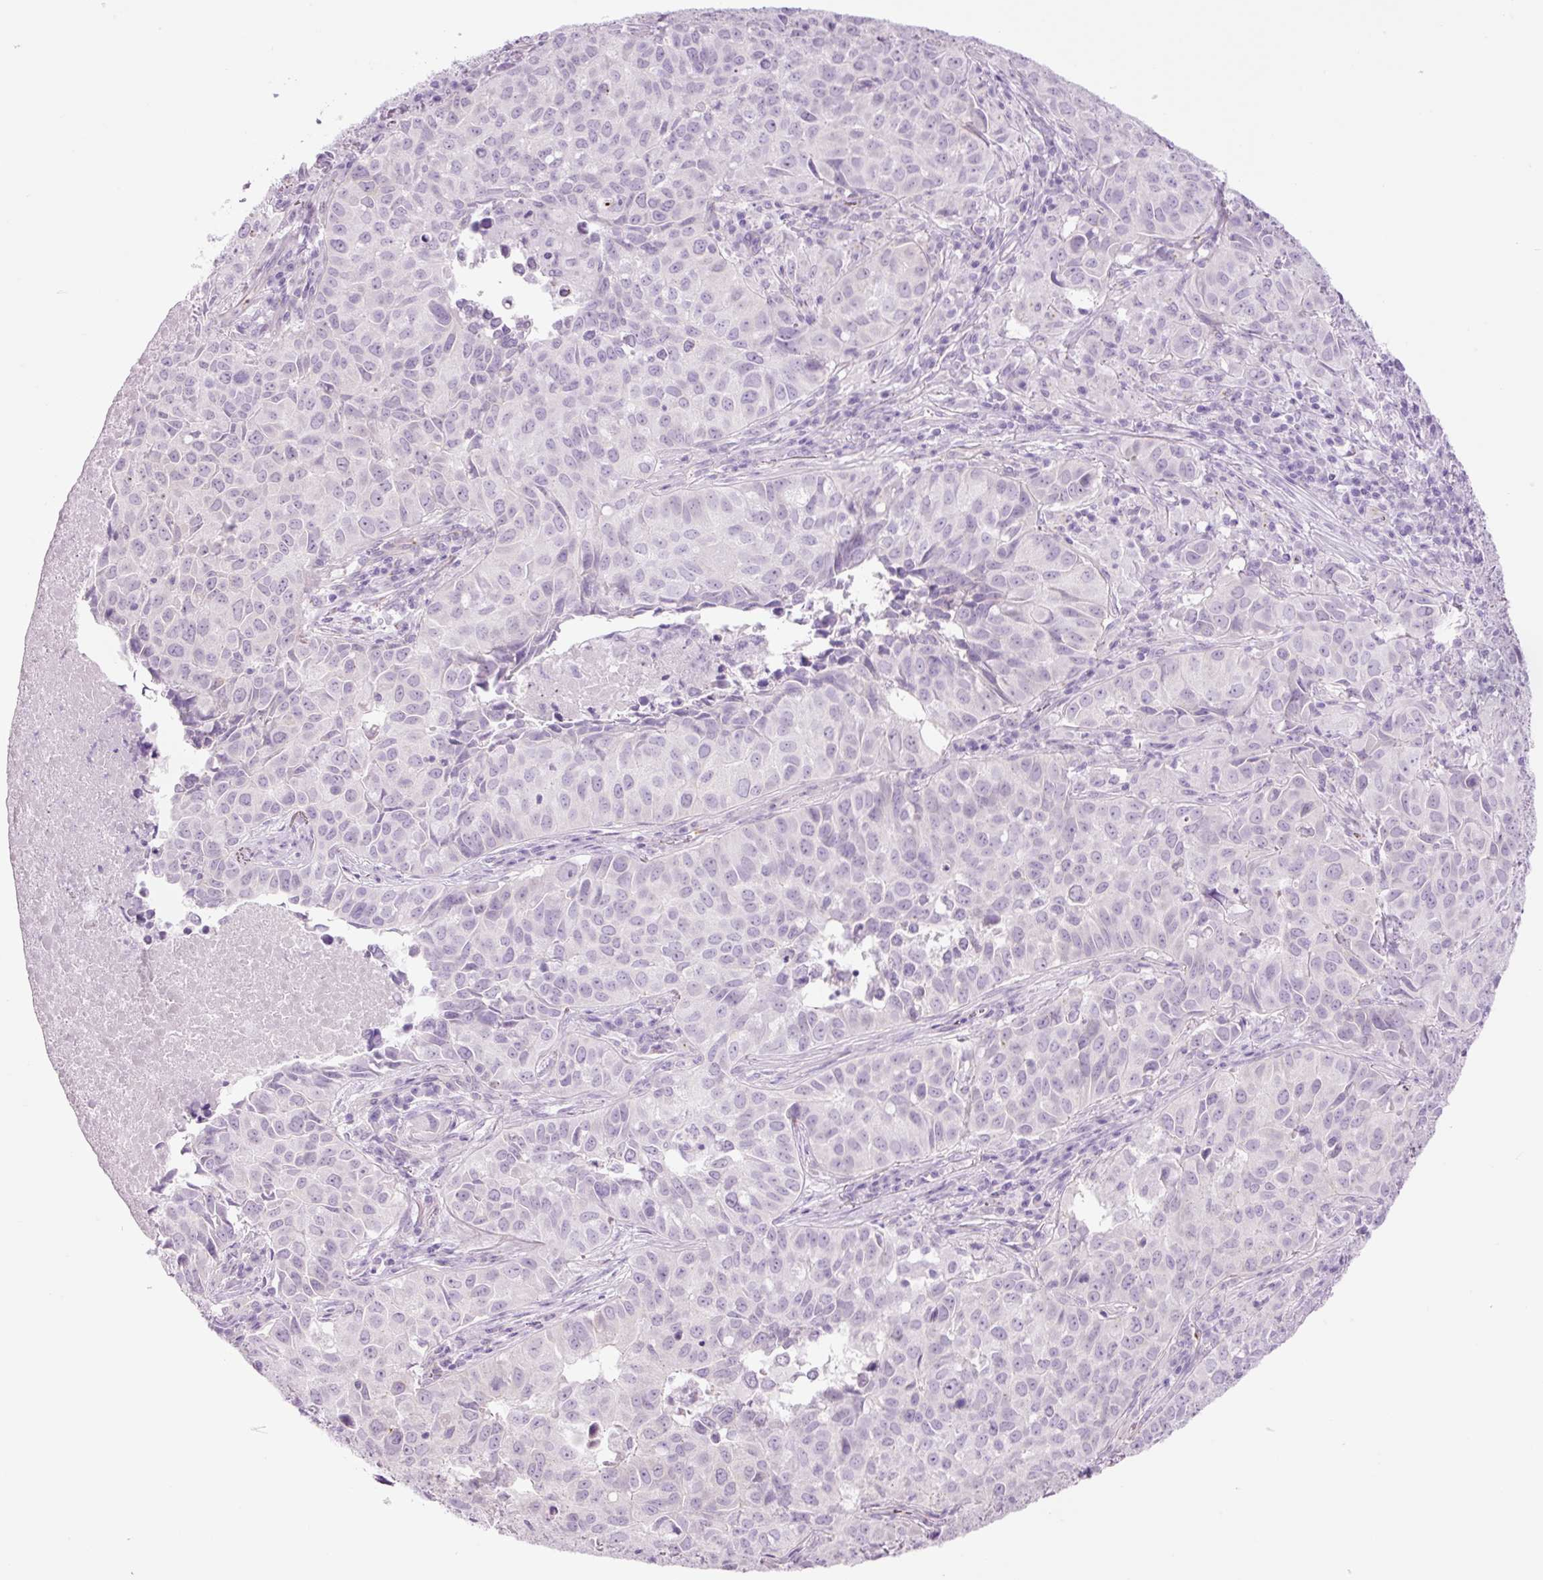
{"staining": {"intensity": "negative", "quantity": "none", "location": "none"}, "tissue": "lung cancer", "cell_type": "Tumor cells", "image_type": "cancer", "snomed": [{"axis": "morphology", "description": "Adenocarcinoma, NOS"}, {"axis": "topography", "description": "Lung"}], "caption": "Tumor cells are negative for protein expression in human lung adenocarcinoma.", "gene": "HSPA4L", "patient": {"sex": "female", "age": 50}}